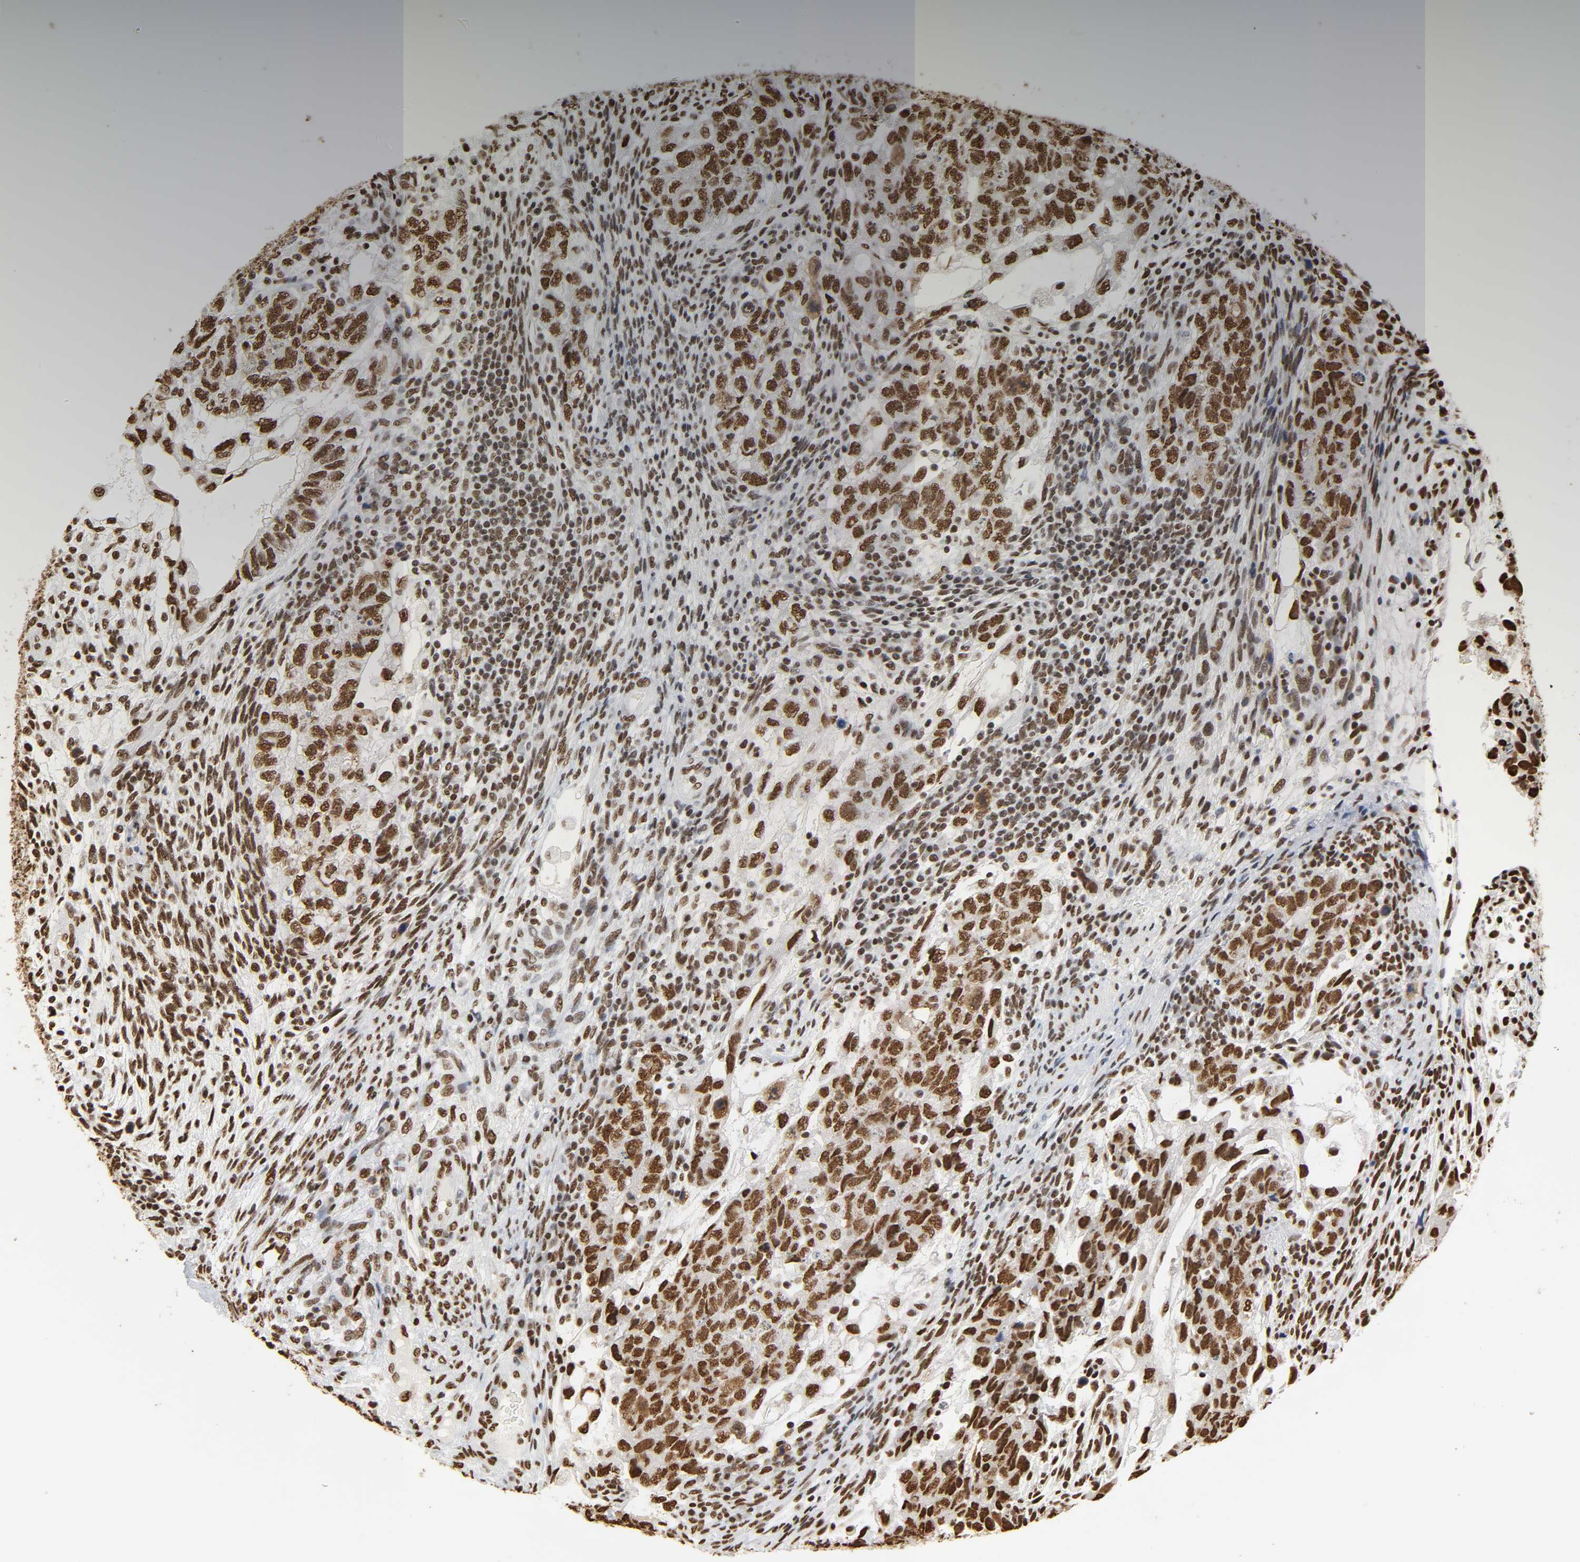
{"staining": {"intensity": "strong", "quantity": ">75%", "location": "nuclear"}, "tissue": "testis cancer", "cell_type": "Tumor cells", "image_type": "cancer", "snomed": [{"axis": "morphology", "description": "Normal tissue, NOS"}, {"axis": "morphology", "description": "Carcinoma, Embryonal, NOS"}, {"axis": "topography", "description": "Testis"}], "caption": "Immunohistochemical staining of human testis cancer (embryonal carcinoma) shows strong nuclear protein expression in about >75% of tumor cells. The staining was performed using DAB to visualize the protein expression in brown, while the nuclei were stained in blue with hematoxylin (Magnification: 20x).", "gene": "HNRNPC", "patient": {"sex": "male", "age": 36}}